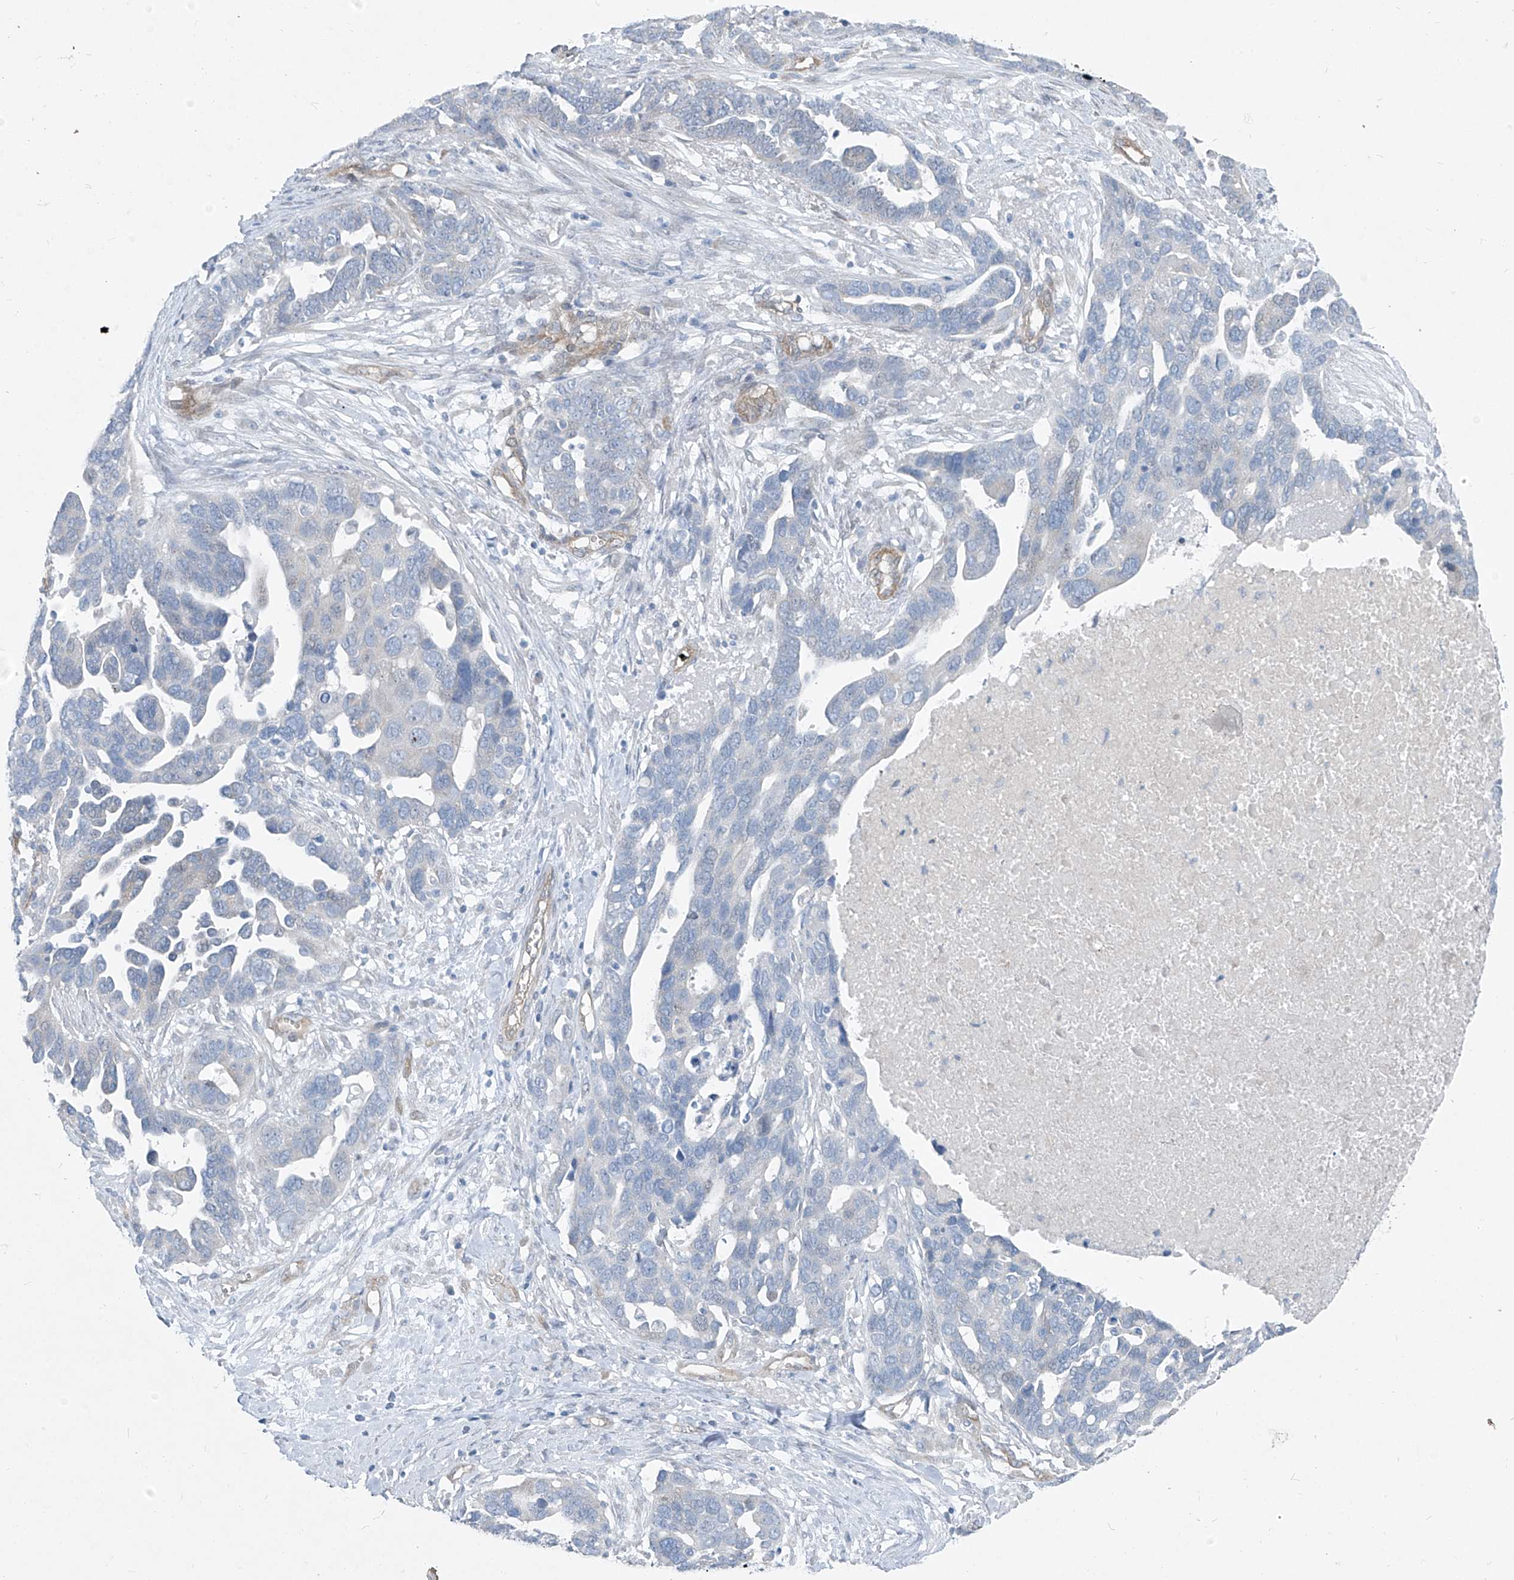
{"staining": {"intensity": "negative", "quantity": "none", "location": "none"}, "tissue": "ovarian cancer", "cell_type": "Tumor cells", "image_type": "cancer", "snomed": [{"axis": "morphology", "description": "Cystadenocarcinoma, serous, NOS"}, {"axis": "topography", "description": "Ovary"}], "caption": "DAB (3,3'-diaminobenzidine) immunohistochemical staining of ovarian cancer (serous cystadenocarcinoma) demonstrates no significant positivity in tumor cells.", "gene": "TNS2", "patient": {"sex": "female", "age": 54}}